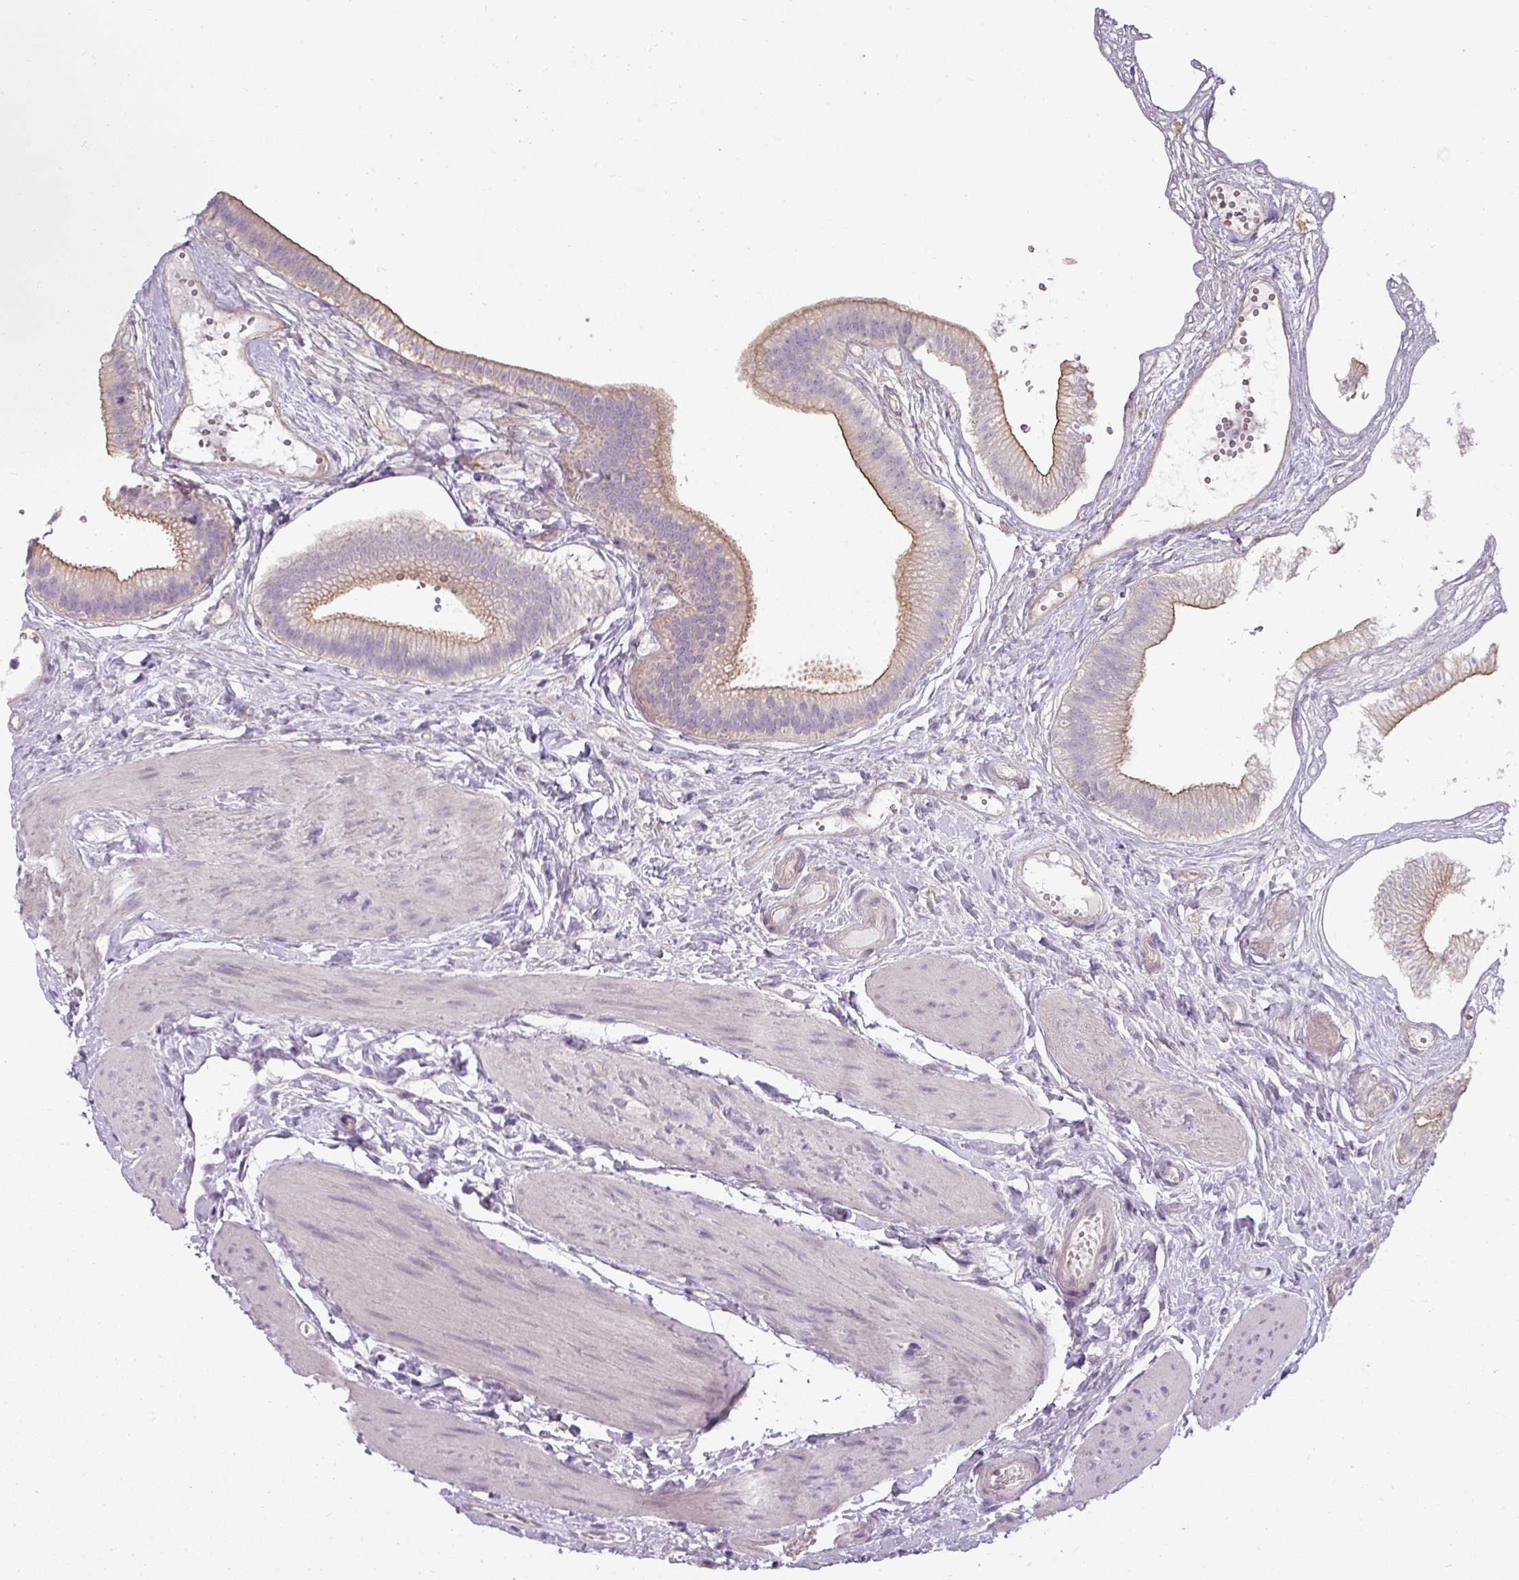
{"staining": {"intensity": "weak", "quantity": "25%-75%", "location": "cytoplasmic/membranous"}, "tissue": "gallbladder", "cell_type": "Glandular cells", "image_type": "normal", "snomed": [{"axis": "morphology", "description": "Normal tissue, NOS"}, {"axis": "topography", "description": "Gallbladder"}], "caption": "Gallbladder stained with immunohistochemistry (IHC) demonstrates weak cytoplasmic/membranous expression in approximately 25%-75% of glandular cells. (IHC, brightfield microscopy, high magnification).", "gene": "ASB1", "patient": {"sex": "female", "age": 54}}